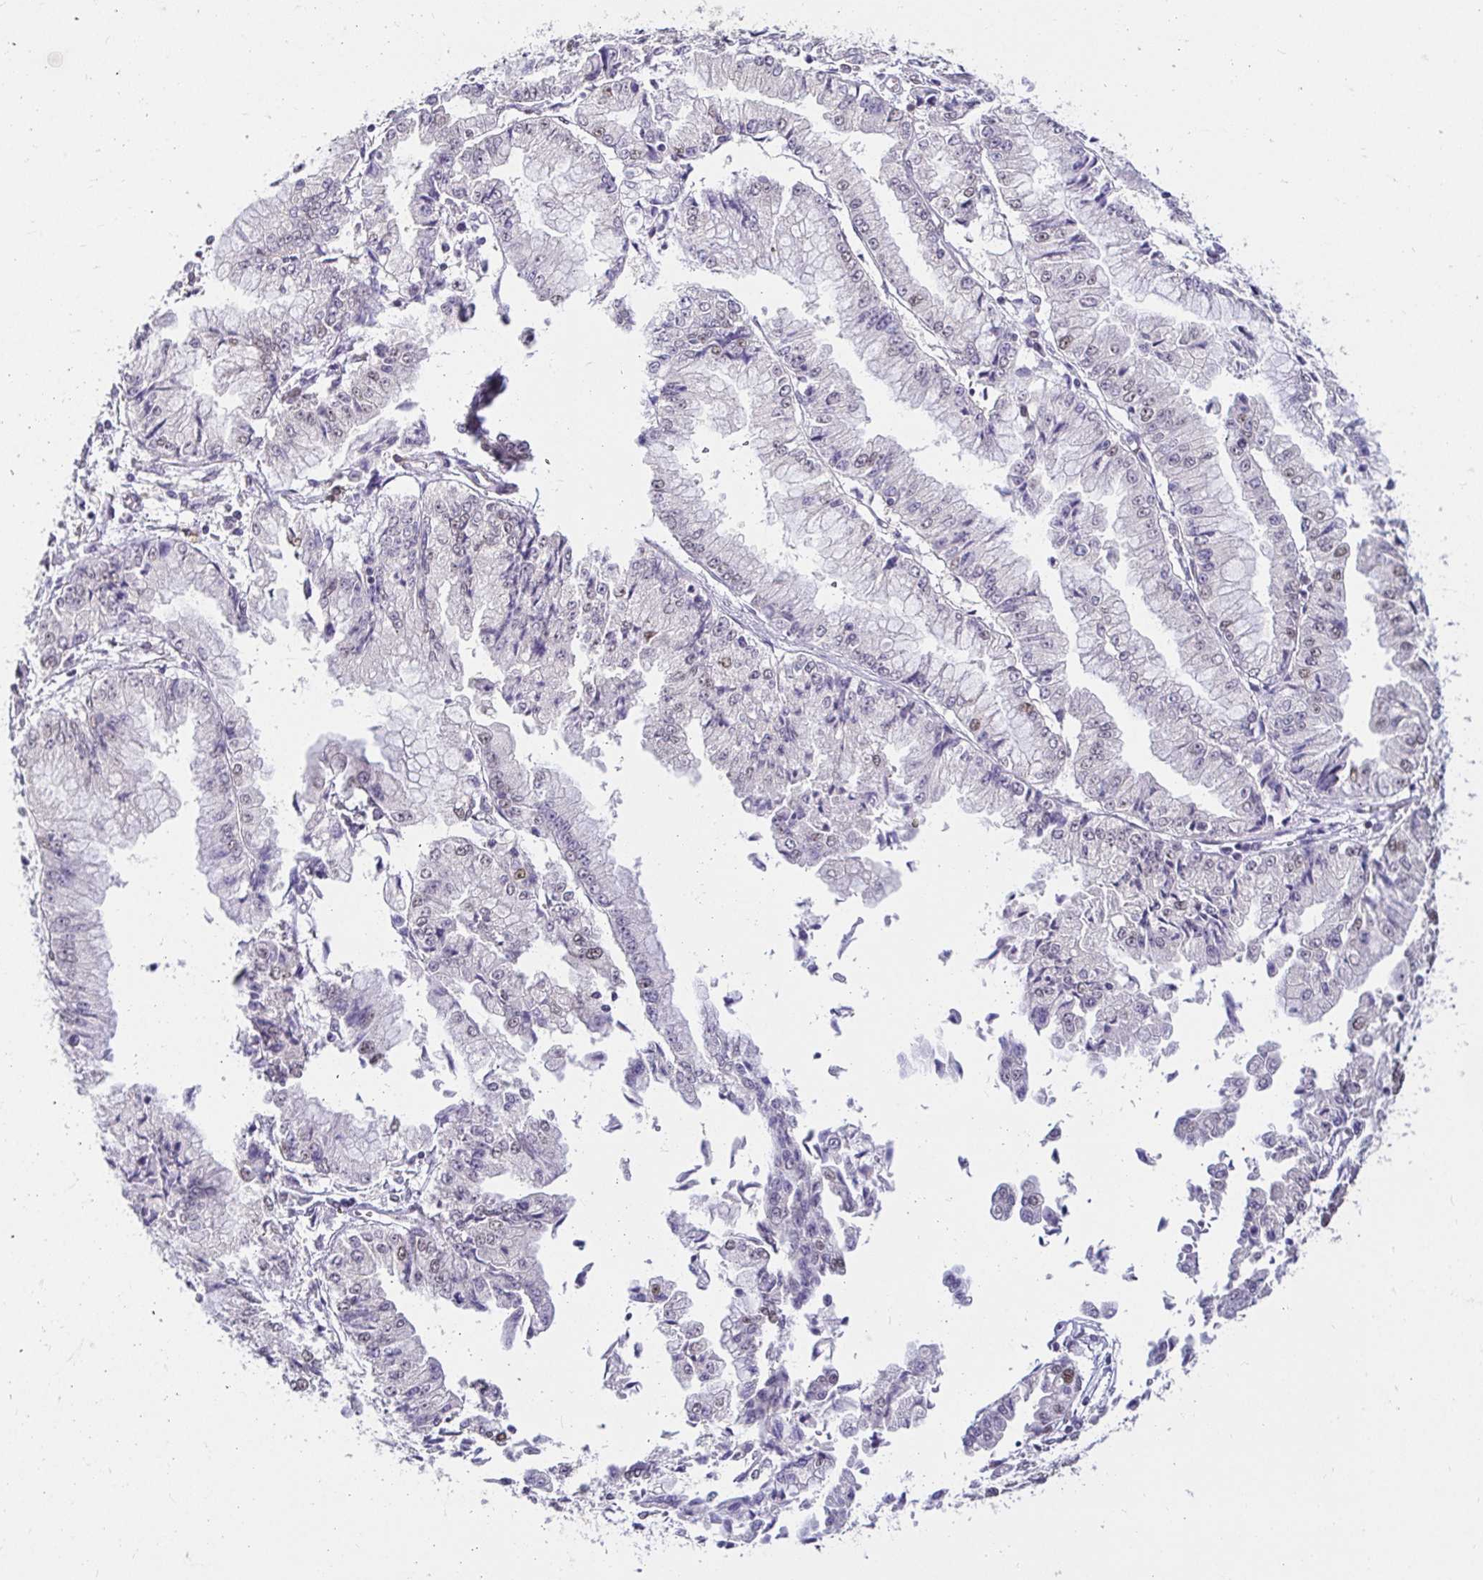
{"staining": {"intensity": "moderate", "quantity": "25%-75%", "location": "nuclear"}, "tissue": "stomach cancer", "cell_type": "Tumor cells", "image_type": "cancer", "snomed": [{"axis": "morphology", "description": "Adenocarcinoma, NOS"}, {"axis": "topography", "description": "Stomach, upper"}], "caption": "Immunohistochemical staining of human stomach cancer (adenocarcinoma) displays medium levels of moderate nuclear expression in approximately 25%-75% of tumor cells.", "gene": "RIMS4", "patient": {"sex": "female", "age": 74}}